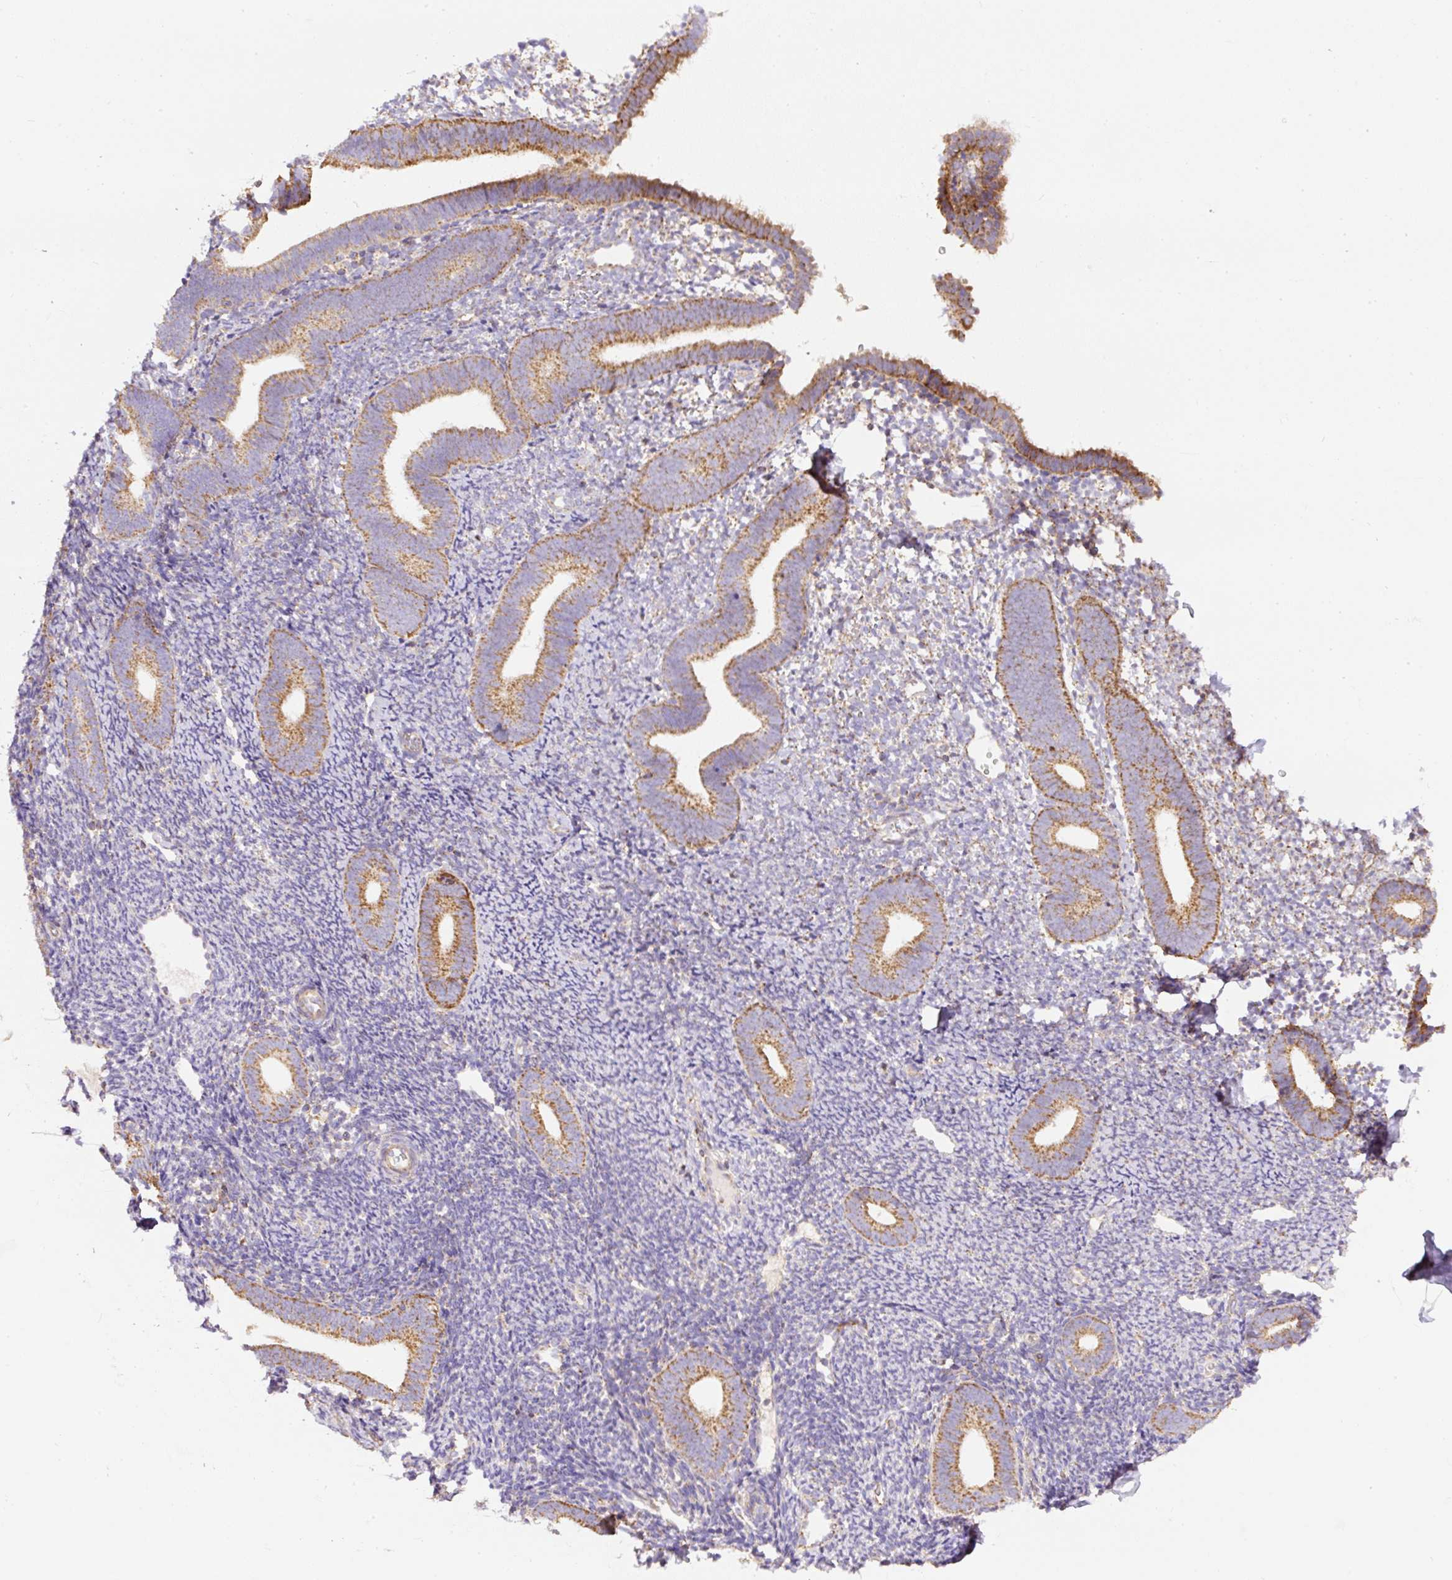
{"staining": {"intensity": "strong", "quantity": "25%-75%", "location": "cytoplasmic/membranous"}, "tissue": "endometrium", "cell_type": "Cells in endometrial stroma", "image_type": "normal", "snomed": [{"axis": "morphology", "description": "Normal tissue, NOS"}, {"axis": "topography", "description": "Endometrium"}], "caption": "Protein expression analysis of normal human endometrium reveals strong cytoplasmic/membranous positivity in about 25%-75% of cells in endometrial stroma.", "gene": "NDUFAF2", "patient": {"sex": "female", "age": 39}}